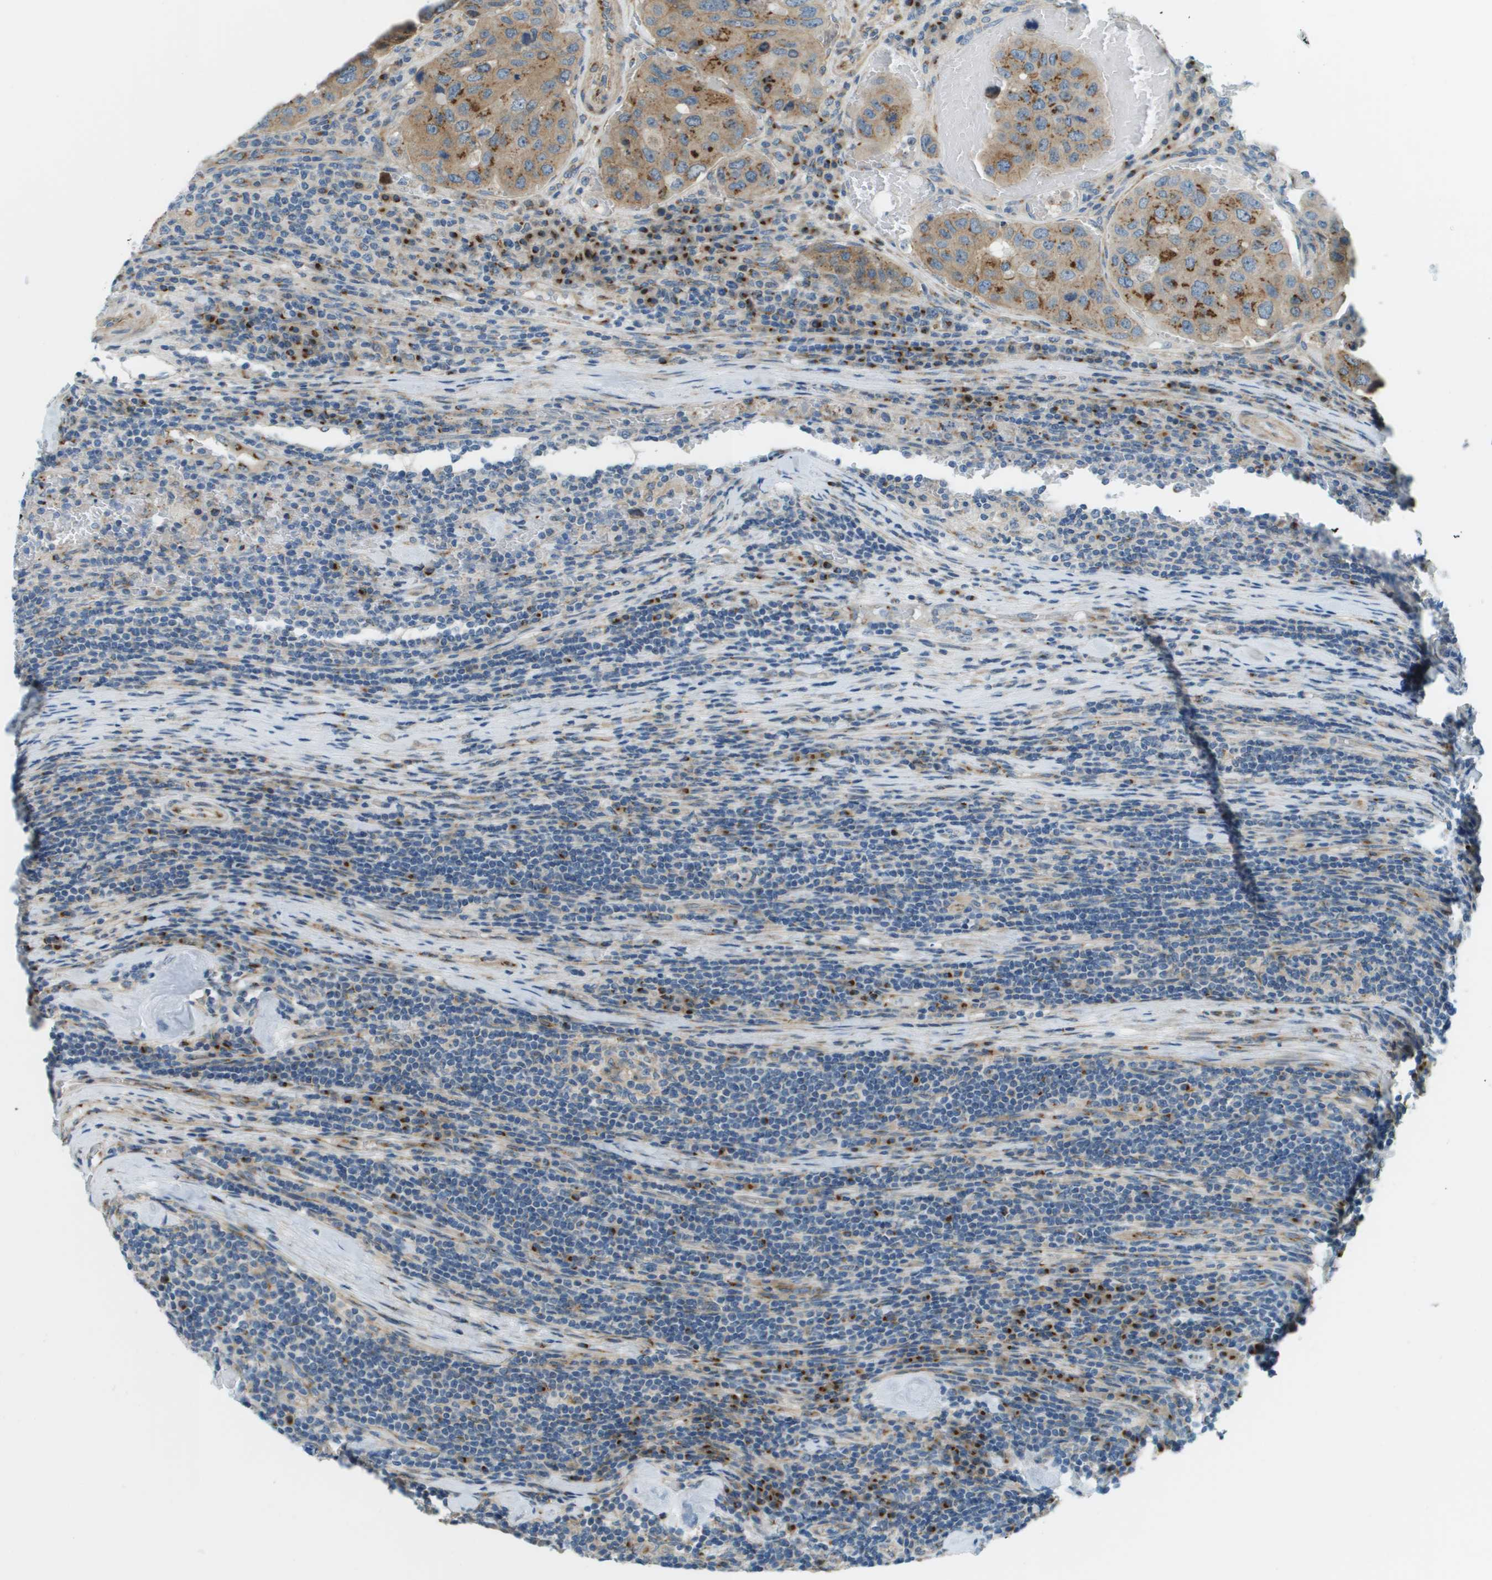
{"staining": {"intensity": "moderate", "quantity": ">75%", "location": "cytoplasmic/membranous"}, "tissue": "urothelial cancer", "cell_type": "Tumor cells", "image_type": "cancer", "snomed": [{"axis": "morphology", "description": "Urothelial carcinoma, High grade"}, {"axis": "topography", "description": "Lymph node"}, {"axis": "topography", "description": "Urinary bladder"}], "caption": "Immunohistochemical staining of human urothelial carcinoma (high-grade) exhibits medium levels of moderate cytoplasmic/membranous positivity in about >75% of tumor cells.", "gene": "ACBD3", "patient": {"sex": "male", "age": 51}}